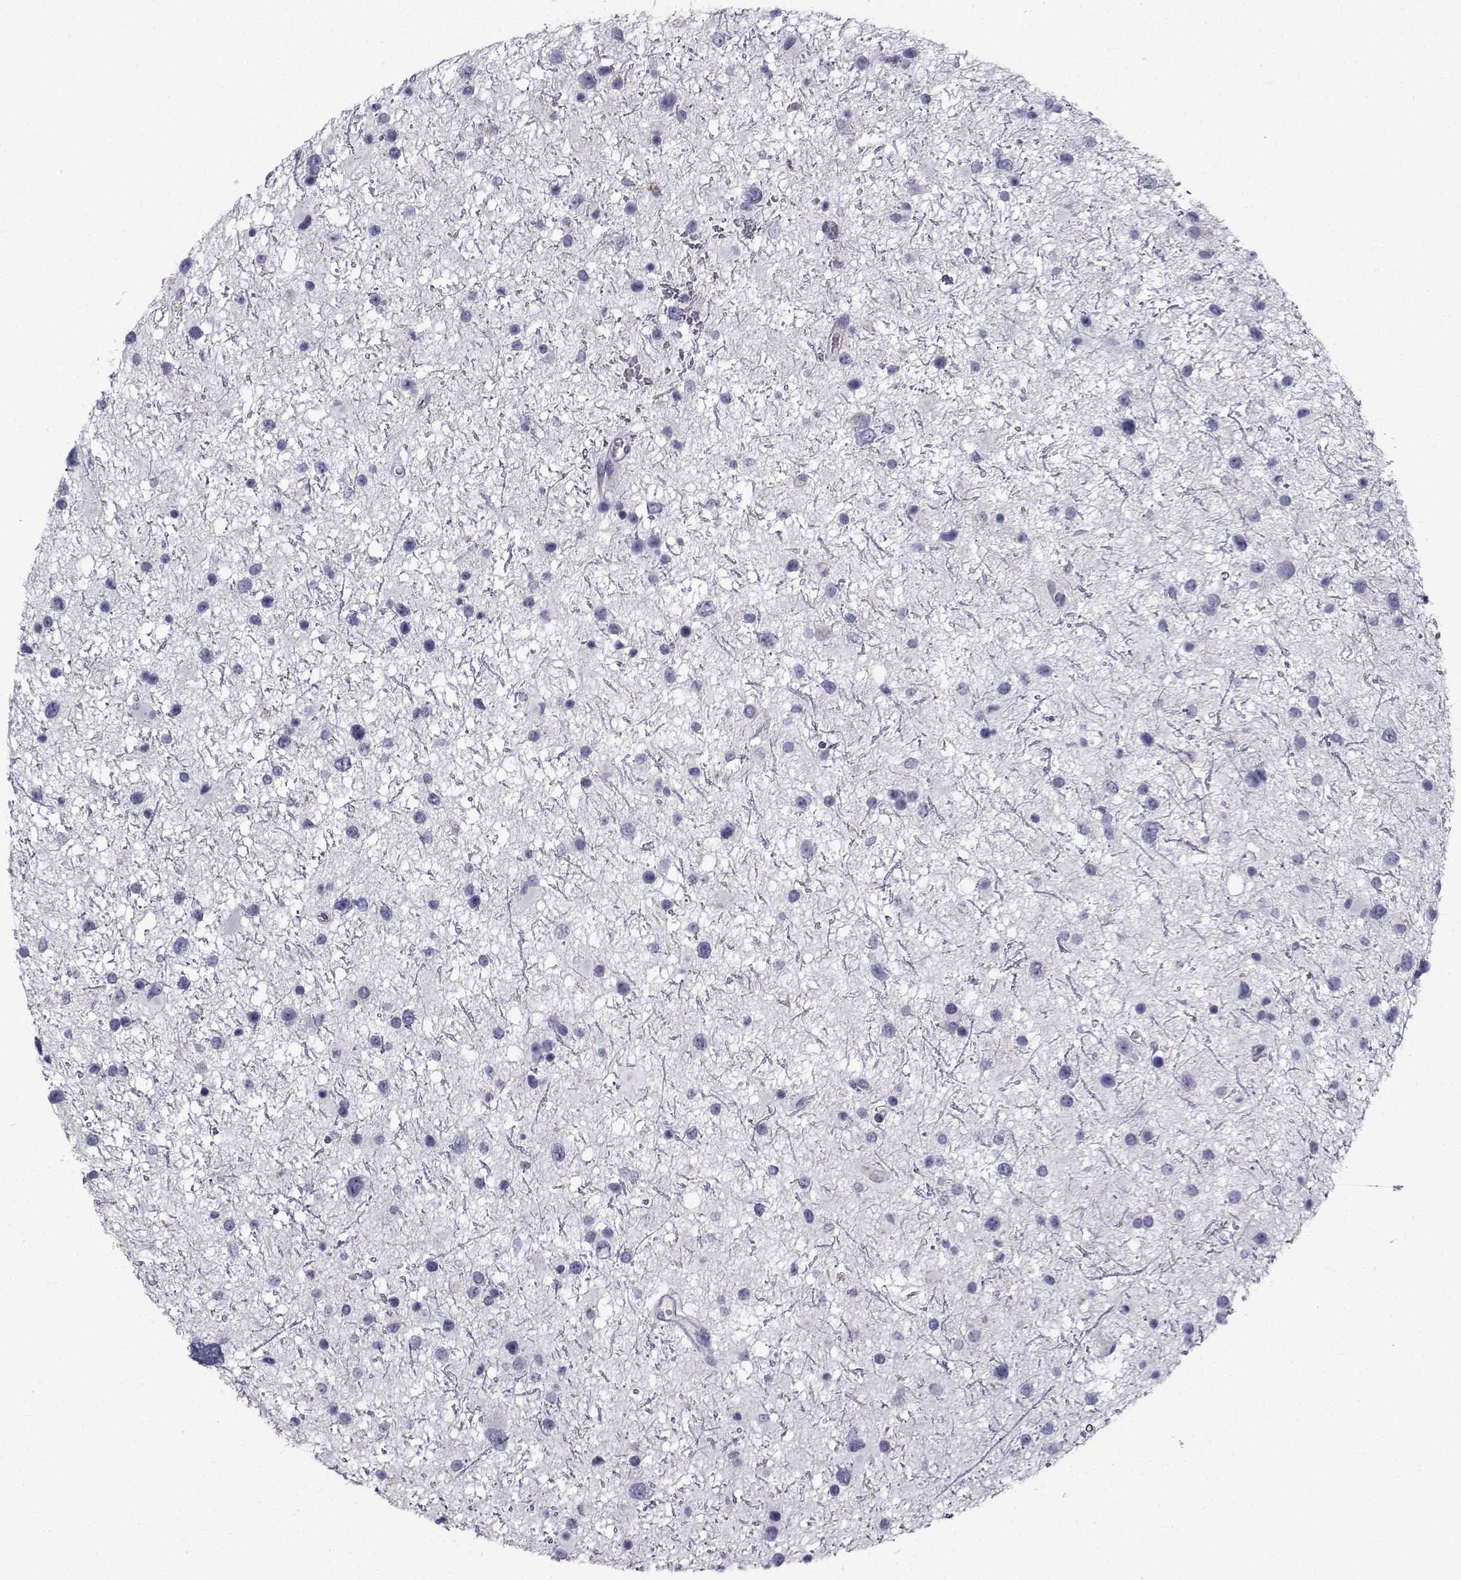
{"staining": {"intensity": "negative", "quantity": "none", "location": "none"}, "tissue": "glioma", "cell_type": "Tumor cells", "image_type": "cancer", "snomed": [{"axis": "morphology", "description": "Glioma, malignant, Low grade"}, {"axis": "topography", "description": "Brain"}], "caption": "Tumor cells are negative for brown protein staining in malignant low-grade glioma.", "gene": "FDXR", "patient": {"sex": "female", "age": 32}}